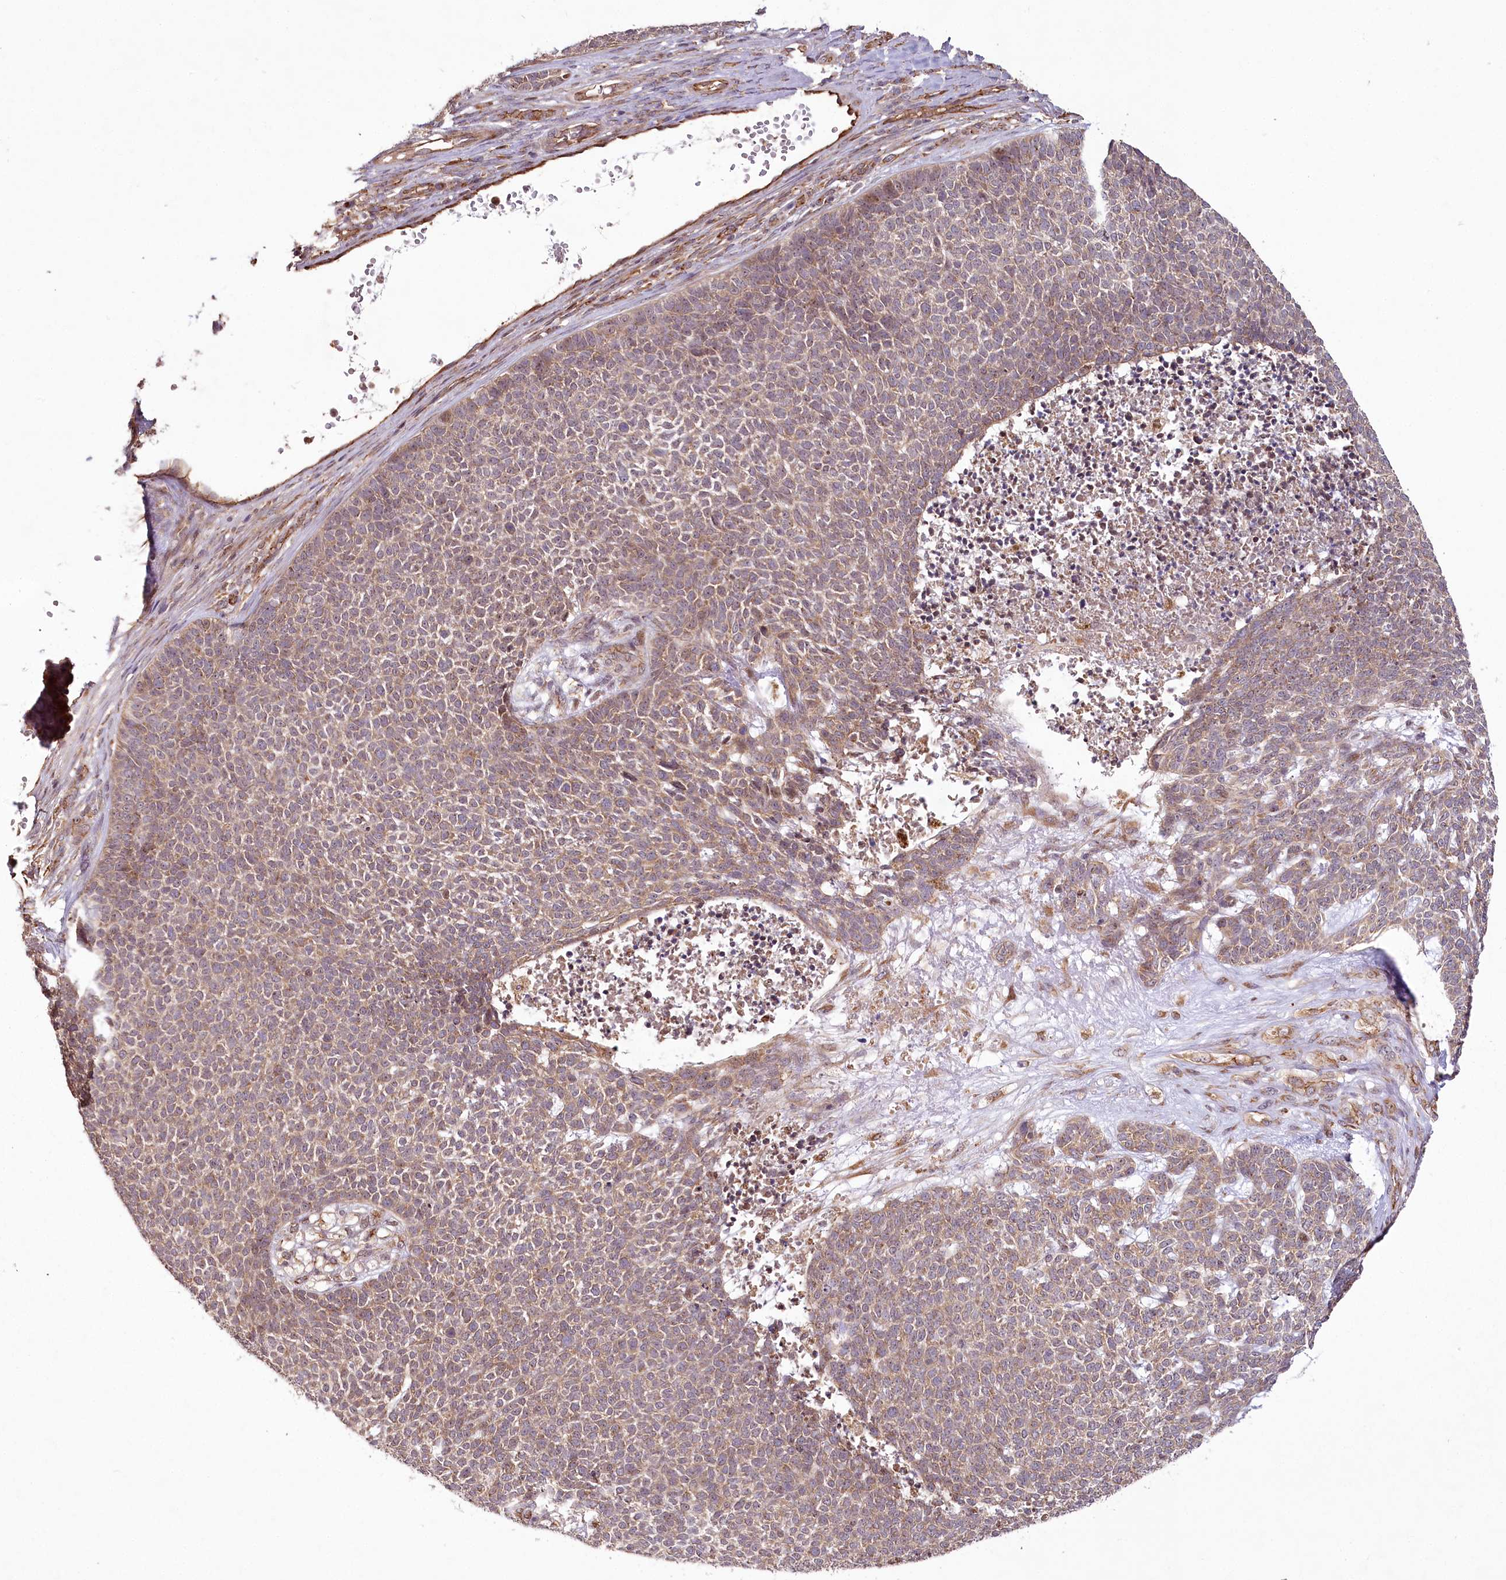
{"staining": {"intensity": "weak", "quantity": ">75%", "location": "cytoplasmic/membranous"}, "tissue": "skin cancer", "cell_type": "Tumor cells", "image_type": "cancer", "snomed": [{"axis": "morphology", "description": "Basal cell carcinoma"}, {"axis": "topography", "description": "Skin"}], "caption": "DAB immunohistochemical staining of human skin basal cell carcinoma shows weak cytoplasmic/membranous protein expression in about >75% of tumor cells.", "gene": "ALKBH8", "patient": {"sex": "female", "age": 84}}